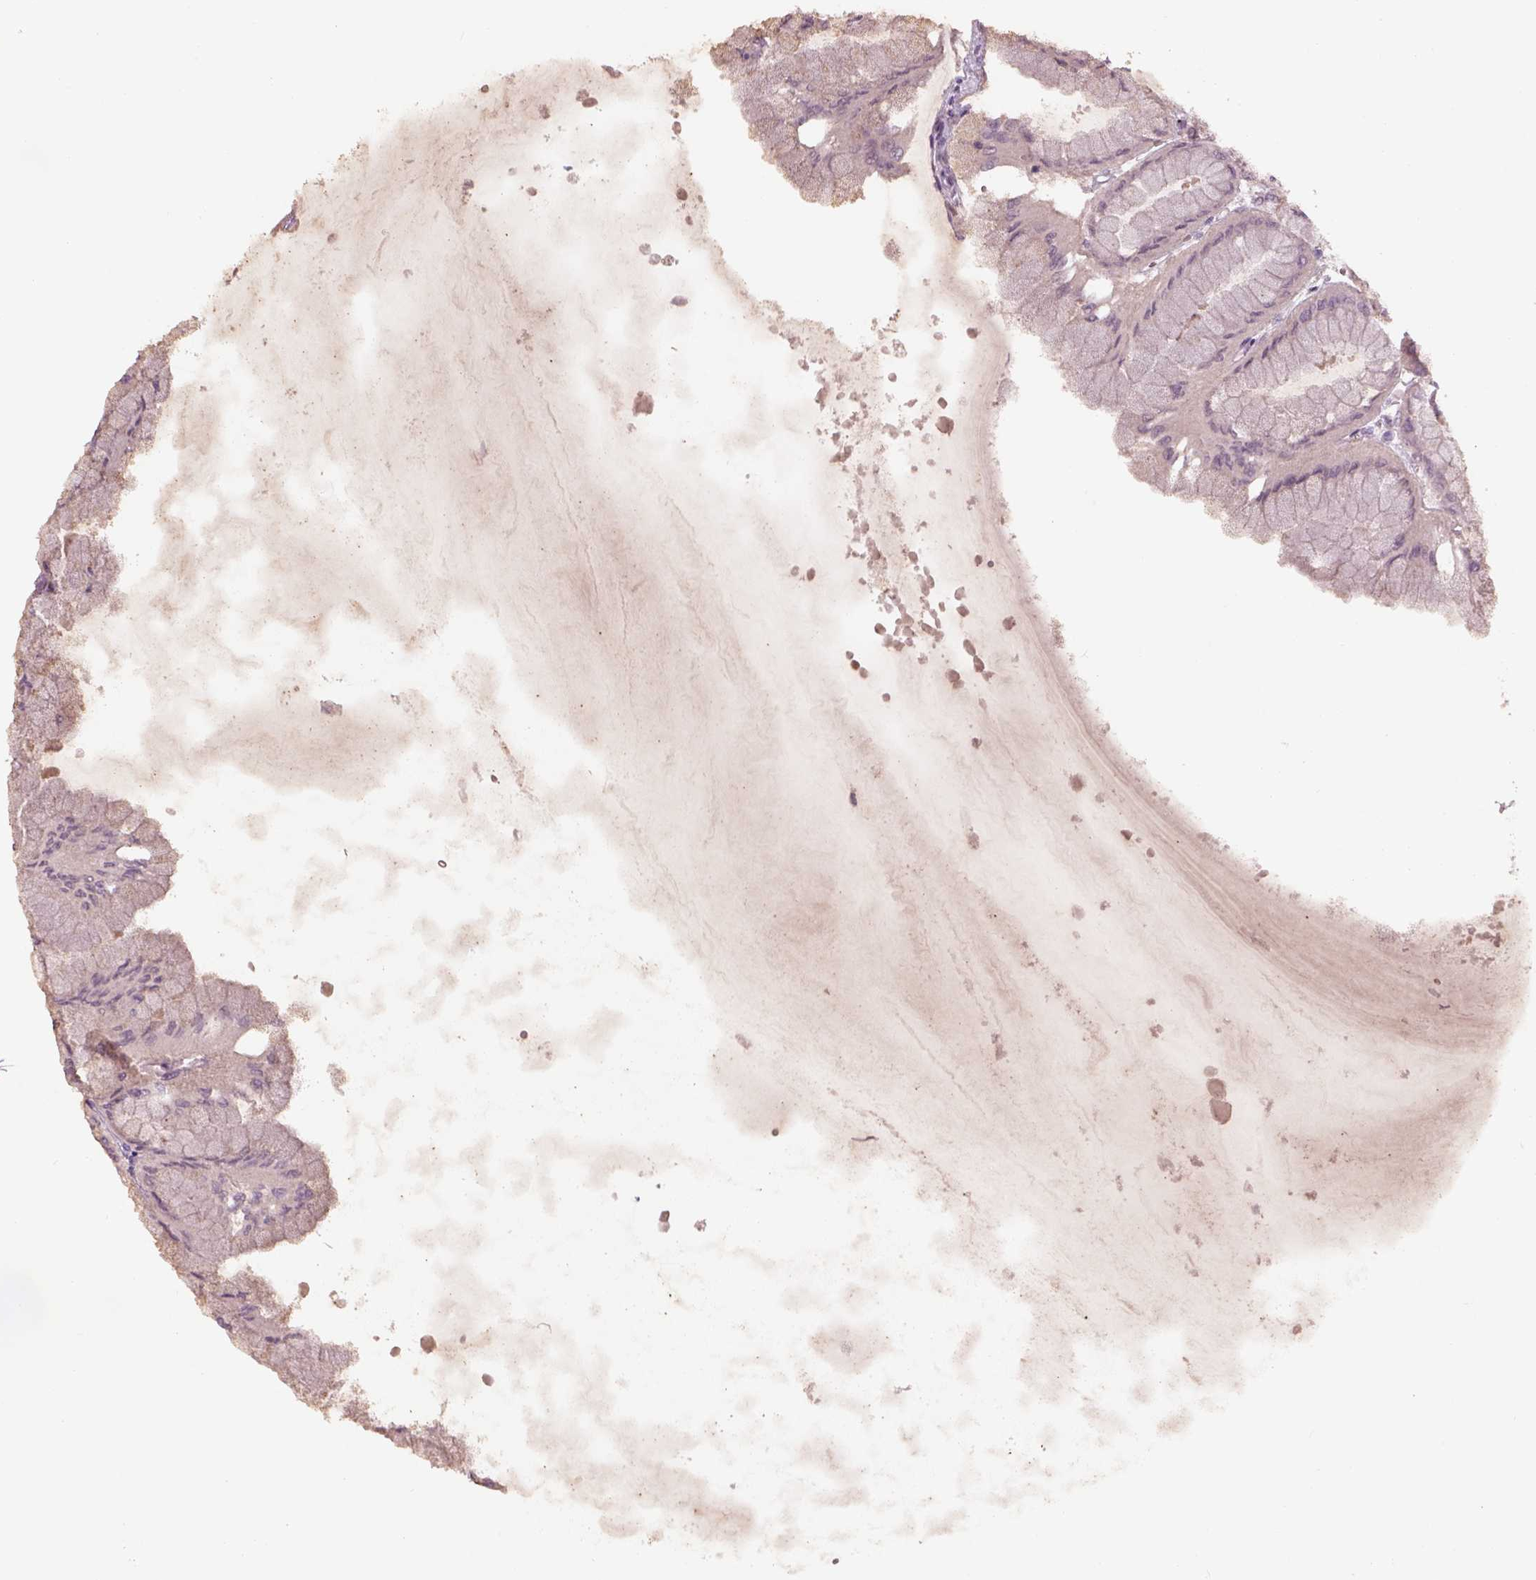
{"staining": {"intensity": "negative", "quantity": "none", "location": "none"}, "tissue": "stomach", "cell_type": "Glandular cells", "image_type": "normal", "snomed": [{"axis": "morphology", "description": "Normal tissue, NOS"}, {"axis": "topography", "description": "Stomach, upper"}], "caption": "Immunohistochemical staining of normal human stomach exhibits no significant positivity in glandular cells.", "gene": "GDNF", "patient": {"sex": "male", "age": 60}}